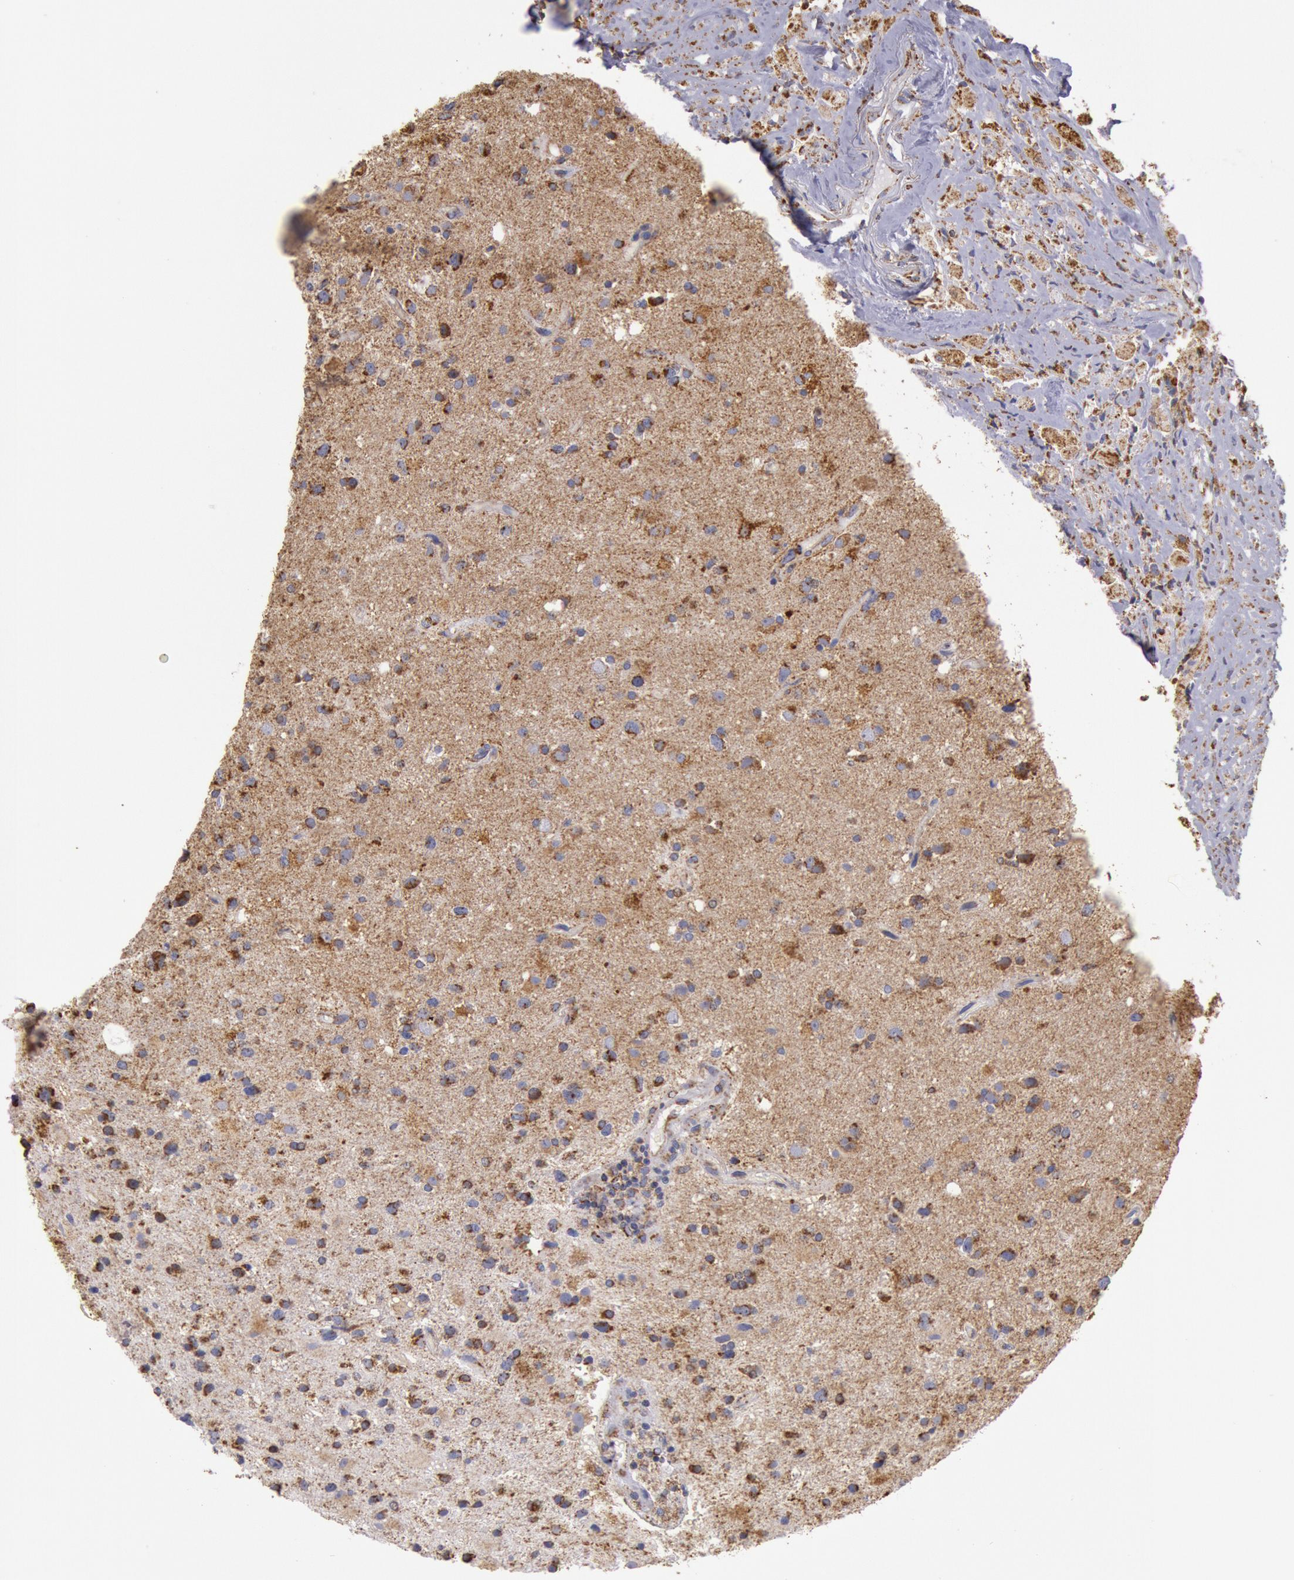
{"staining": {"intensity": "moderate", "quantity": "25%-75%", "location": "cytoplasmic/membranous"}, "tissue": "glioma", "cell_type": "Tumor cells", "image_type": "cancer", "snomed": [{"axis": "morphology", "description": "Glioma, malignant, High grade"}, {"axis": "topography", "description": "Brain"}], "caption": "Malignant high-grade glioma stained with DAB immunohistochemistry exhibits medium levels of moderate cytoplasmic/membranous positivity in approximately 25%-75% of tumor cells. The staining was performed using DAB (3,3'-diaminobenzidine), with brown indicating positive protein expression. Nuclei are stained blue with hematoxylin.", "gene": "CYC1", "patient": {"sex": "male", "age": 48}}